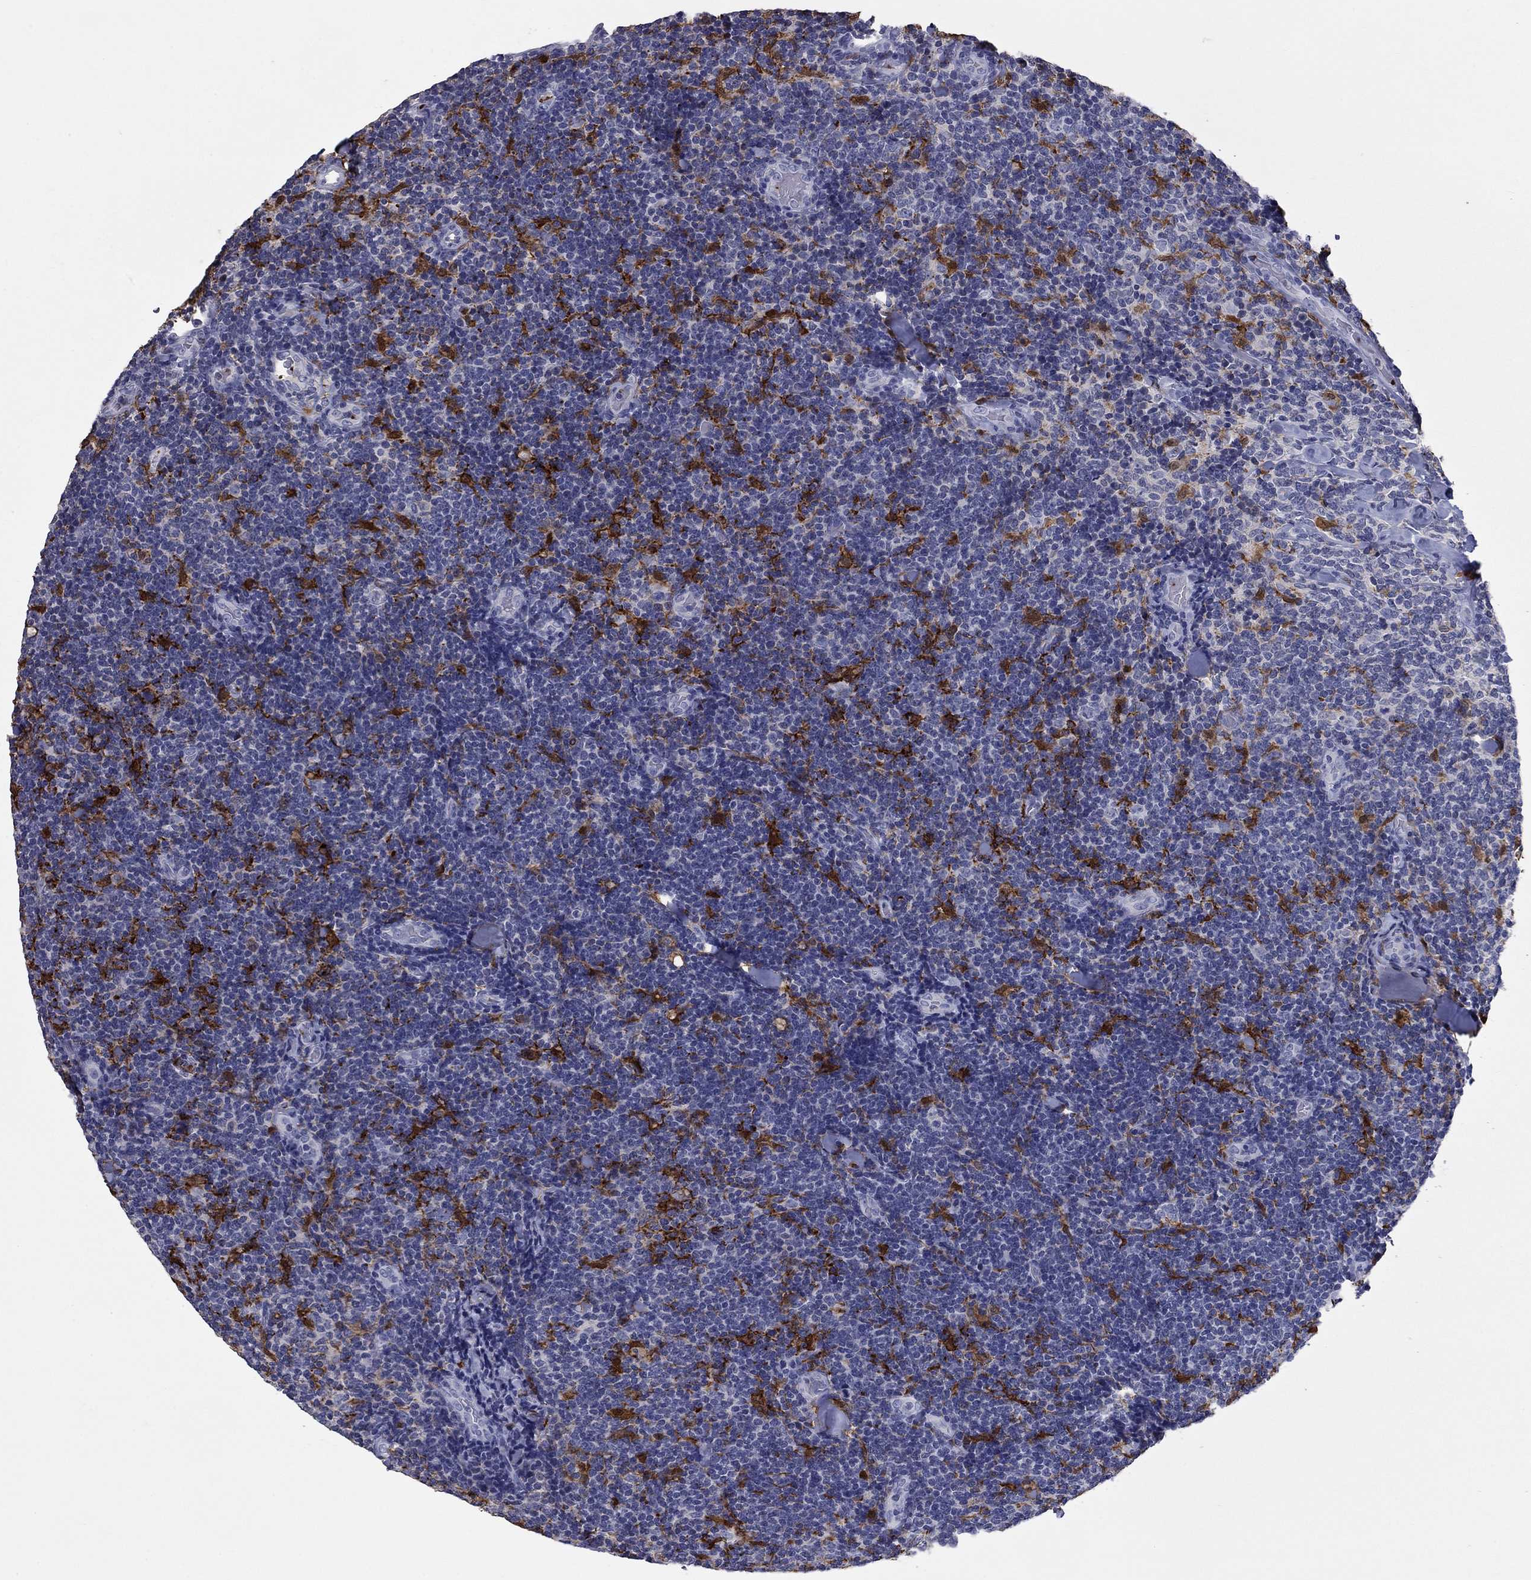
{"staining": {"intensity": "strong", "quantity": "<25%", "location": "cytoplasmic/membranous"}, "tissue": "lymphoma", "cell_type": "Tumor cells", "image_type": "cancer", "snomed": [{"axis": "morphology", "description": "Malignant lymphoma, non-Hodgkin's type, Low grade"}, {"axis": "topography", "description": "Lymph node"}], "caption": "A brown stain highlights strong cytoplasmic/membranous positivity of a protein in low-grade malignant lymphoma, non-Hodgkin's type tumor cells. Nuclei are stained in blue.", "gene": "PLEK", "patient": {"sex": "female", "age": 56}}